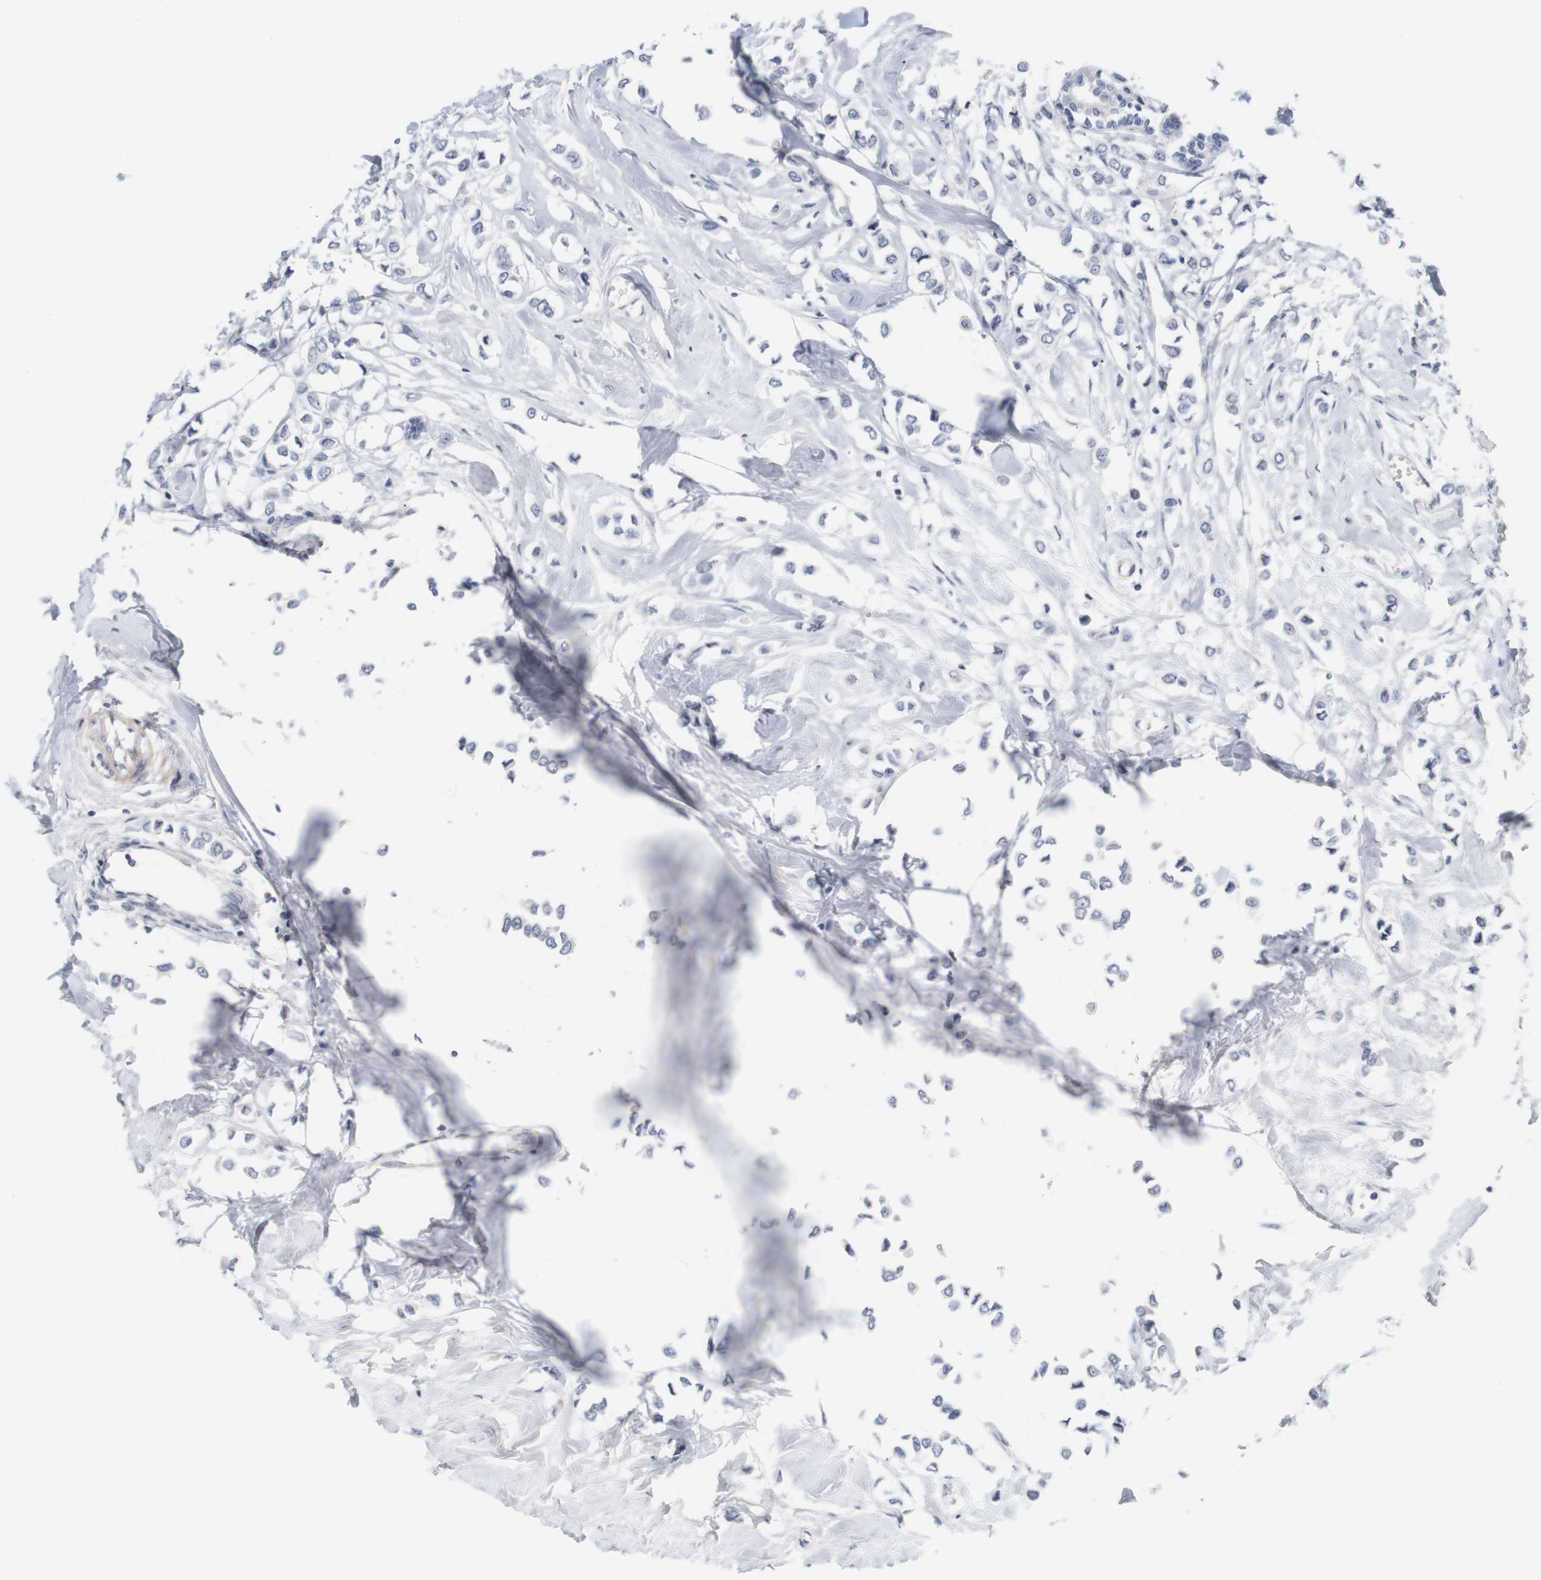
{"staining": {"intensity": "negative", "quantity": "none", "location": "none"}, "tissue": "breast cancer", "cell_type": "Tumor cells", "image_type": "cancer", "snomed": [{"axis": "morphology", "description": "Lobular carcinoma"}, {"axis": "topography", "description": "Breast"}], "caption": "An IHC micrograph of lobular carcinoma (breast) is shown. There is no staining in tumor cells of lobular carcinoma (breast).", "gene": "CYB561", "patient": {"sex": "female", "age": 51}}